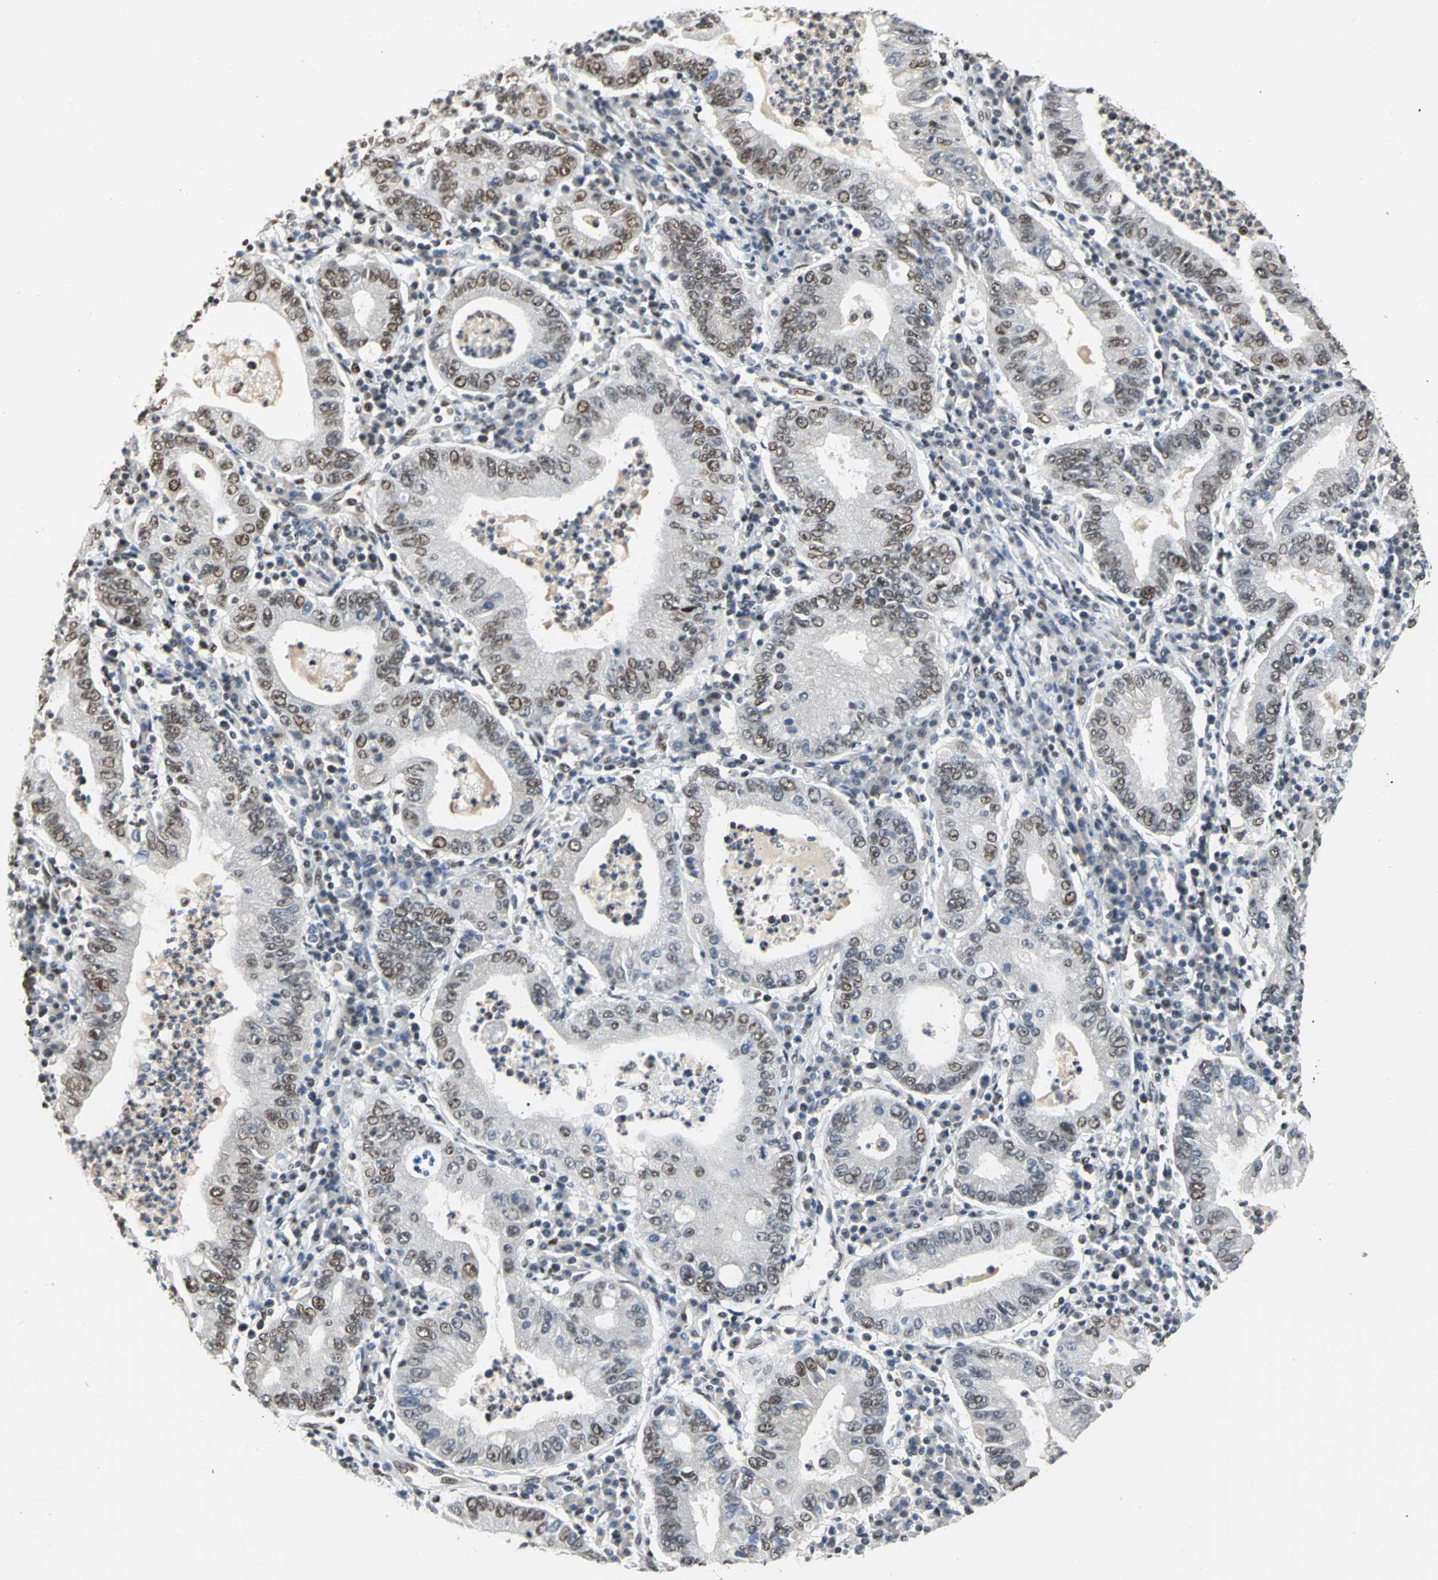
{"staining": {"intensity": "moderate", "quantity": ">75%", "location": "nuclear"}, "tissue": "stomach cancer", "cell_type": "Tumor cells", "image_type": "cancer", "snomed": [{"axis": "morphology", "description": "Normal tissue, NOS"}, {"axis": "morphology", "description": "Adenocarcinoma, NOS"}, {"axis": "topography", "description": "Esophagus"}, {"axis": "topography", "description": "Stomach, upper"}, {"axis": "topography", "description": "Peripheral nerve tissue"}], "caption": "Stomach cancer stained for a protein (brown) reveals moderate nuclear positive positivity in approximately >75% of tumor cells.", "gene": "CCDC88C", "patient": {"sex": "male", "age": 62}}